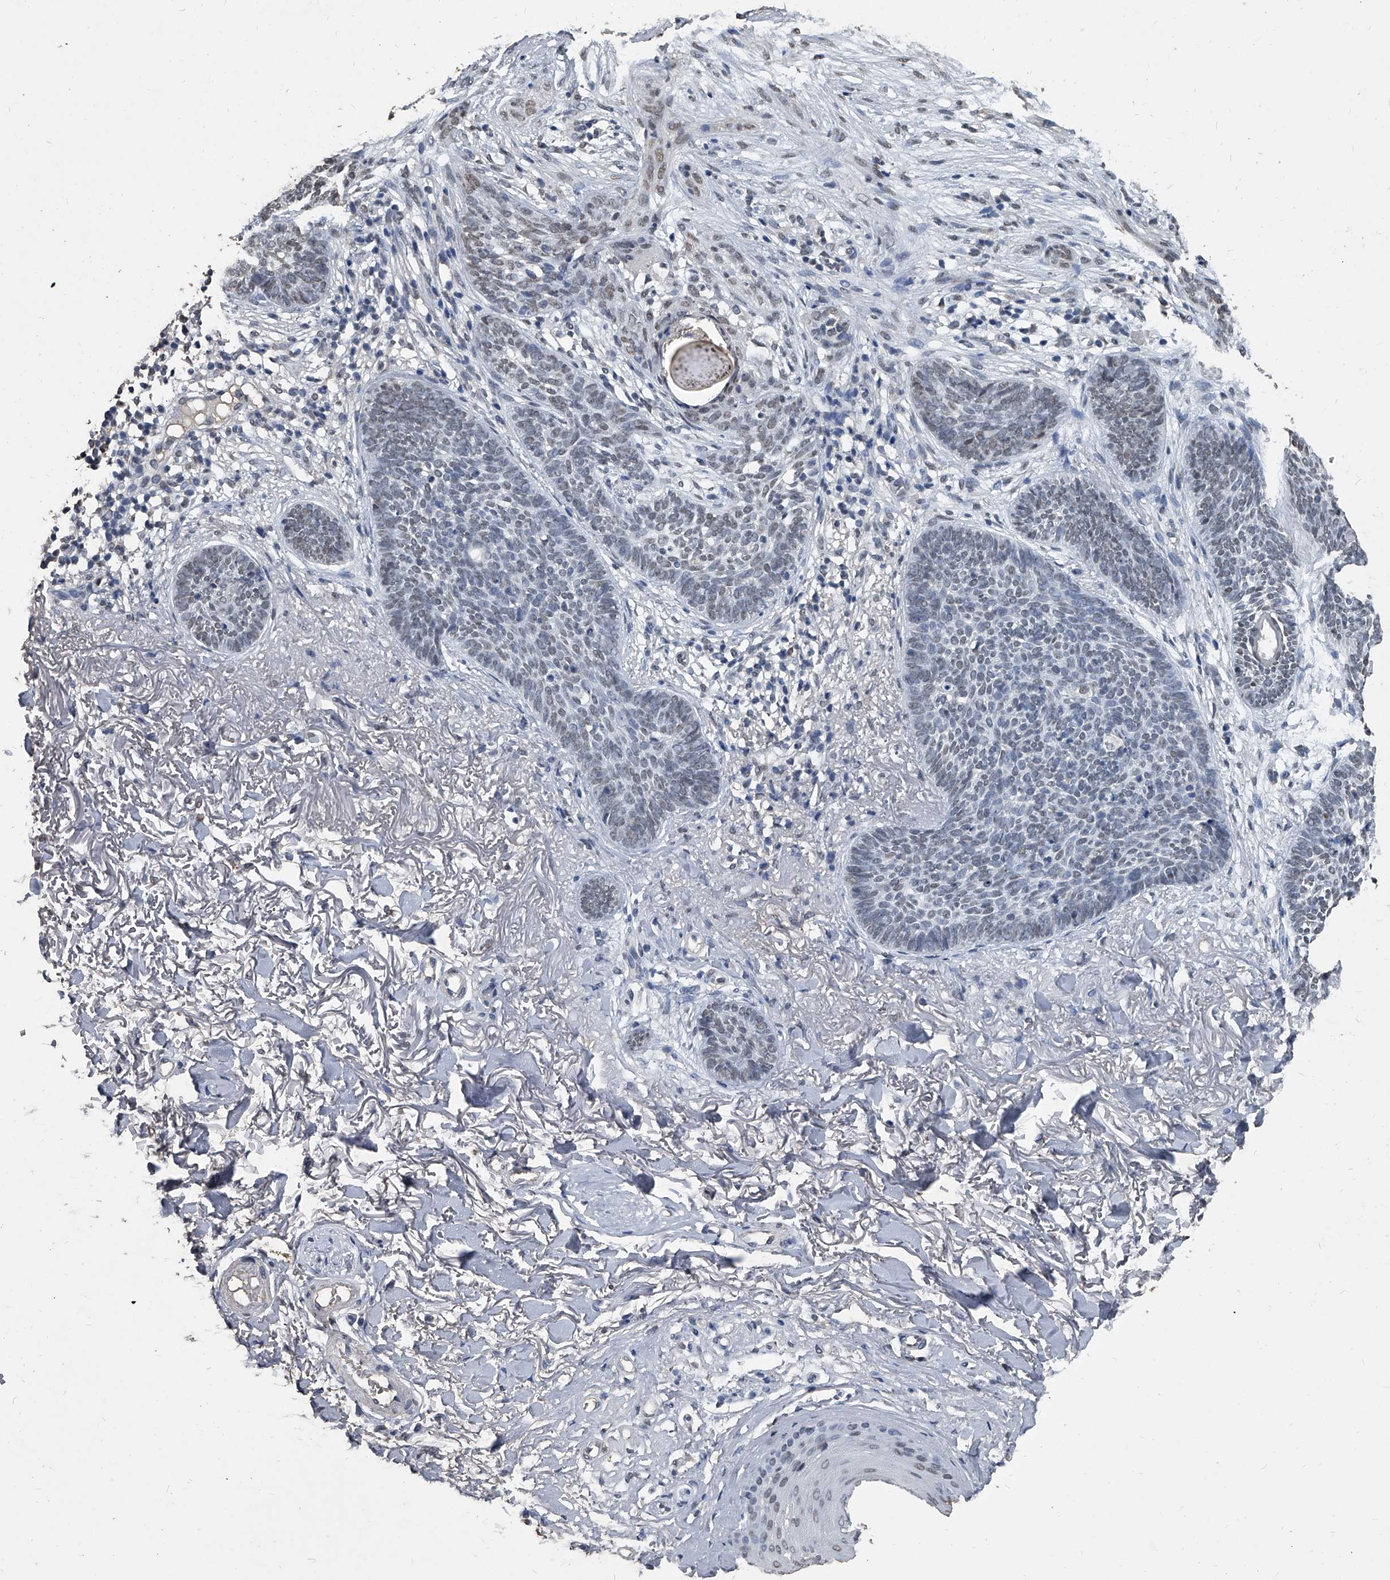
{"staining": {"intensity": "weak", "quantity": "<25%", "location": "nuclear"}, "tissue": "skin cancer", "cell_type": "Tumor cells", "image_type": "cancer", "snomed": [{"axis": "morphology", "description": "Basal cell carcinoma"}, {"axis": "topography", "description": "Skin"}], "caption": "A high-resolution photomicrograph shows immunohistochemistry staining of skin basal cell carcinoma, which demonstrates no significant positivity in tumor cells. Brightfield microscopy of immunohistochemistry (IHC) stained with DAB (3,3'-diaminobenzidine) (brown) and hematoxylin (blue), captured at high magnification.", "gene": "MATR3", "patient": {"sex": "female", "age": 70}}